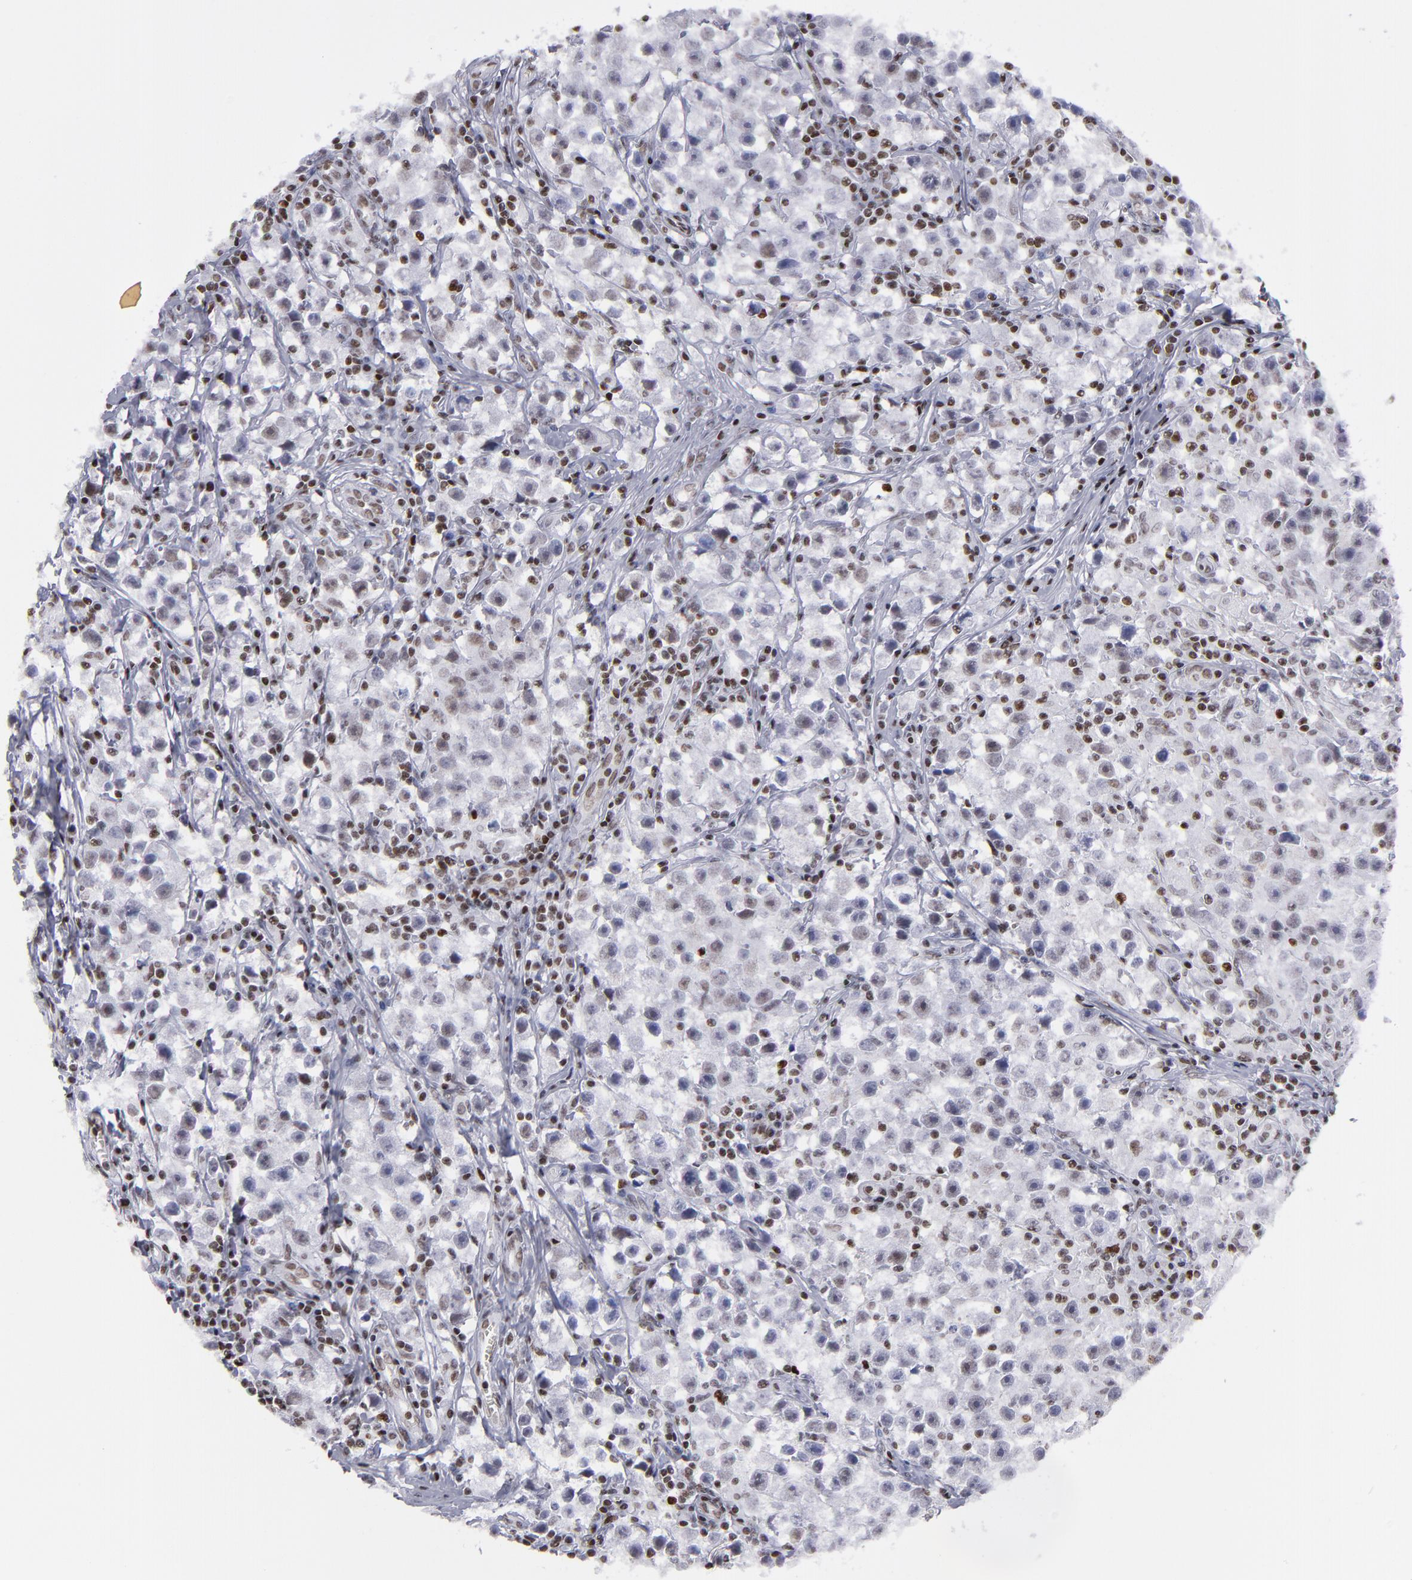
{"staining": {"intensity": "weak", "quantity": "<25%", "location": "nuclear"}, "tissue": "testis cancer", "cell_type": "Tumor cells", "image_type": "cancer", "snomed": [{"axis": "morphology", "description": "Seminoma, NOS"}, {"axis": "topography", "description": "Testis"}], "caption": "Protein analysis of testis cancer (seminoma) exhibits no significant expression in tumor cells.", "gene": "TERF2", "patient": {"sex": "male", "age": 35}}